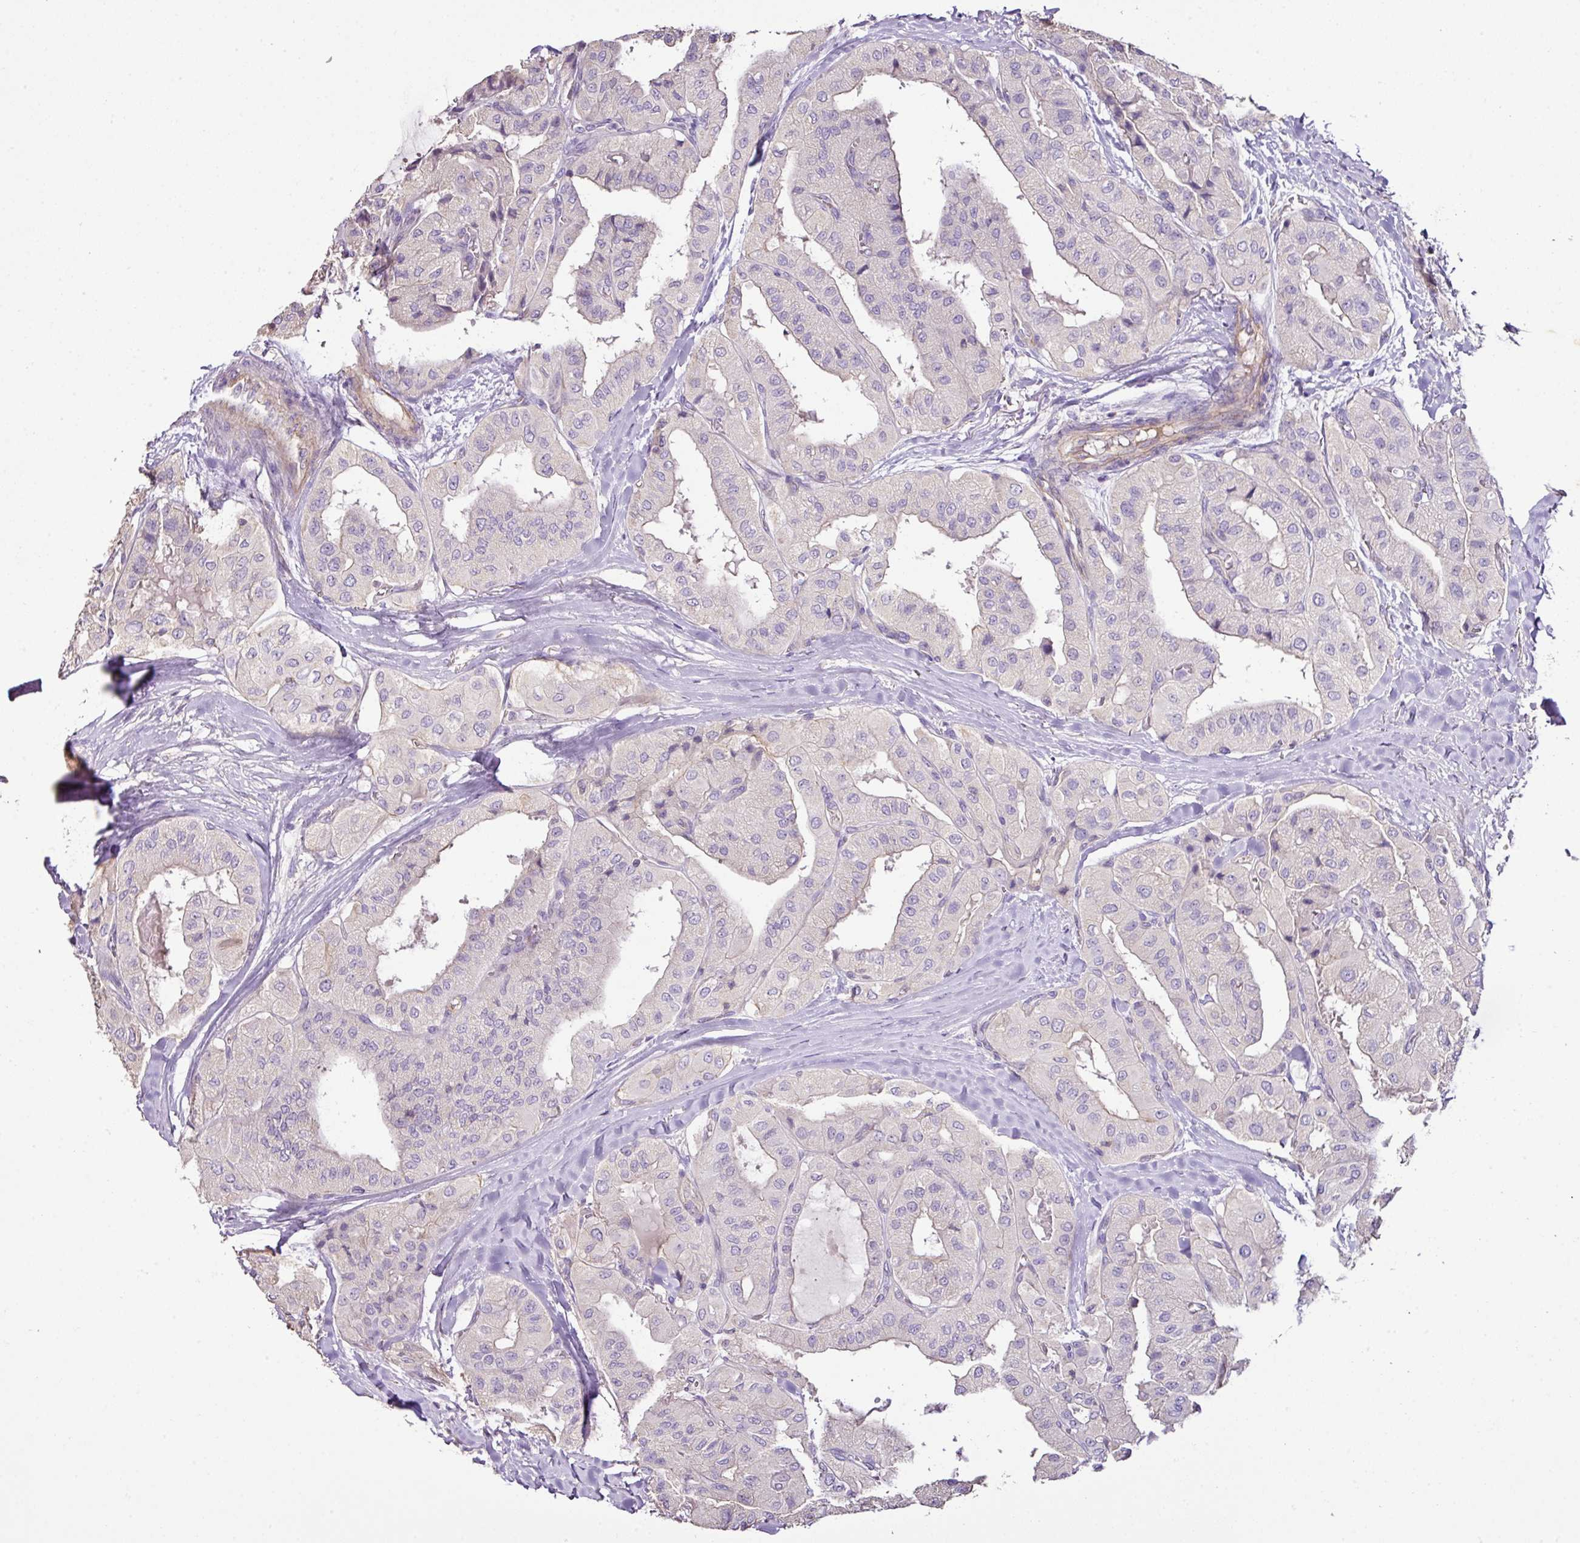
{"staining": {"intensity": "negative", "quantity": "none", "location": "none"}, "tissue": "thyroid cancer", "cell_type": "Tumor cells", "image_type": "cancer", "snomed": [{"axis": "morphology", "description": "Papillary adenocarcinoma, NOS"}, {"axis": "topography", "description": "Thyroid gland"}], "caption": "This is a micrograph of immunohistochemistry staining of thyroid cancer, which shows no positivity in tumor cells.", "gene": "AGR3", "patient": {"sex": "female", "age": 59}}